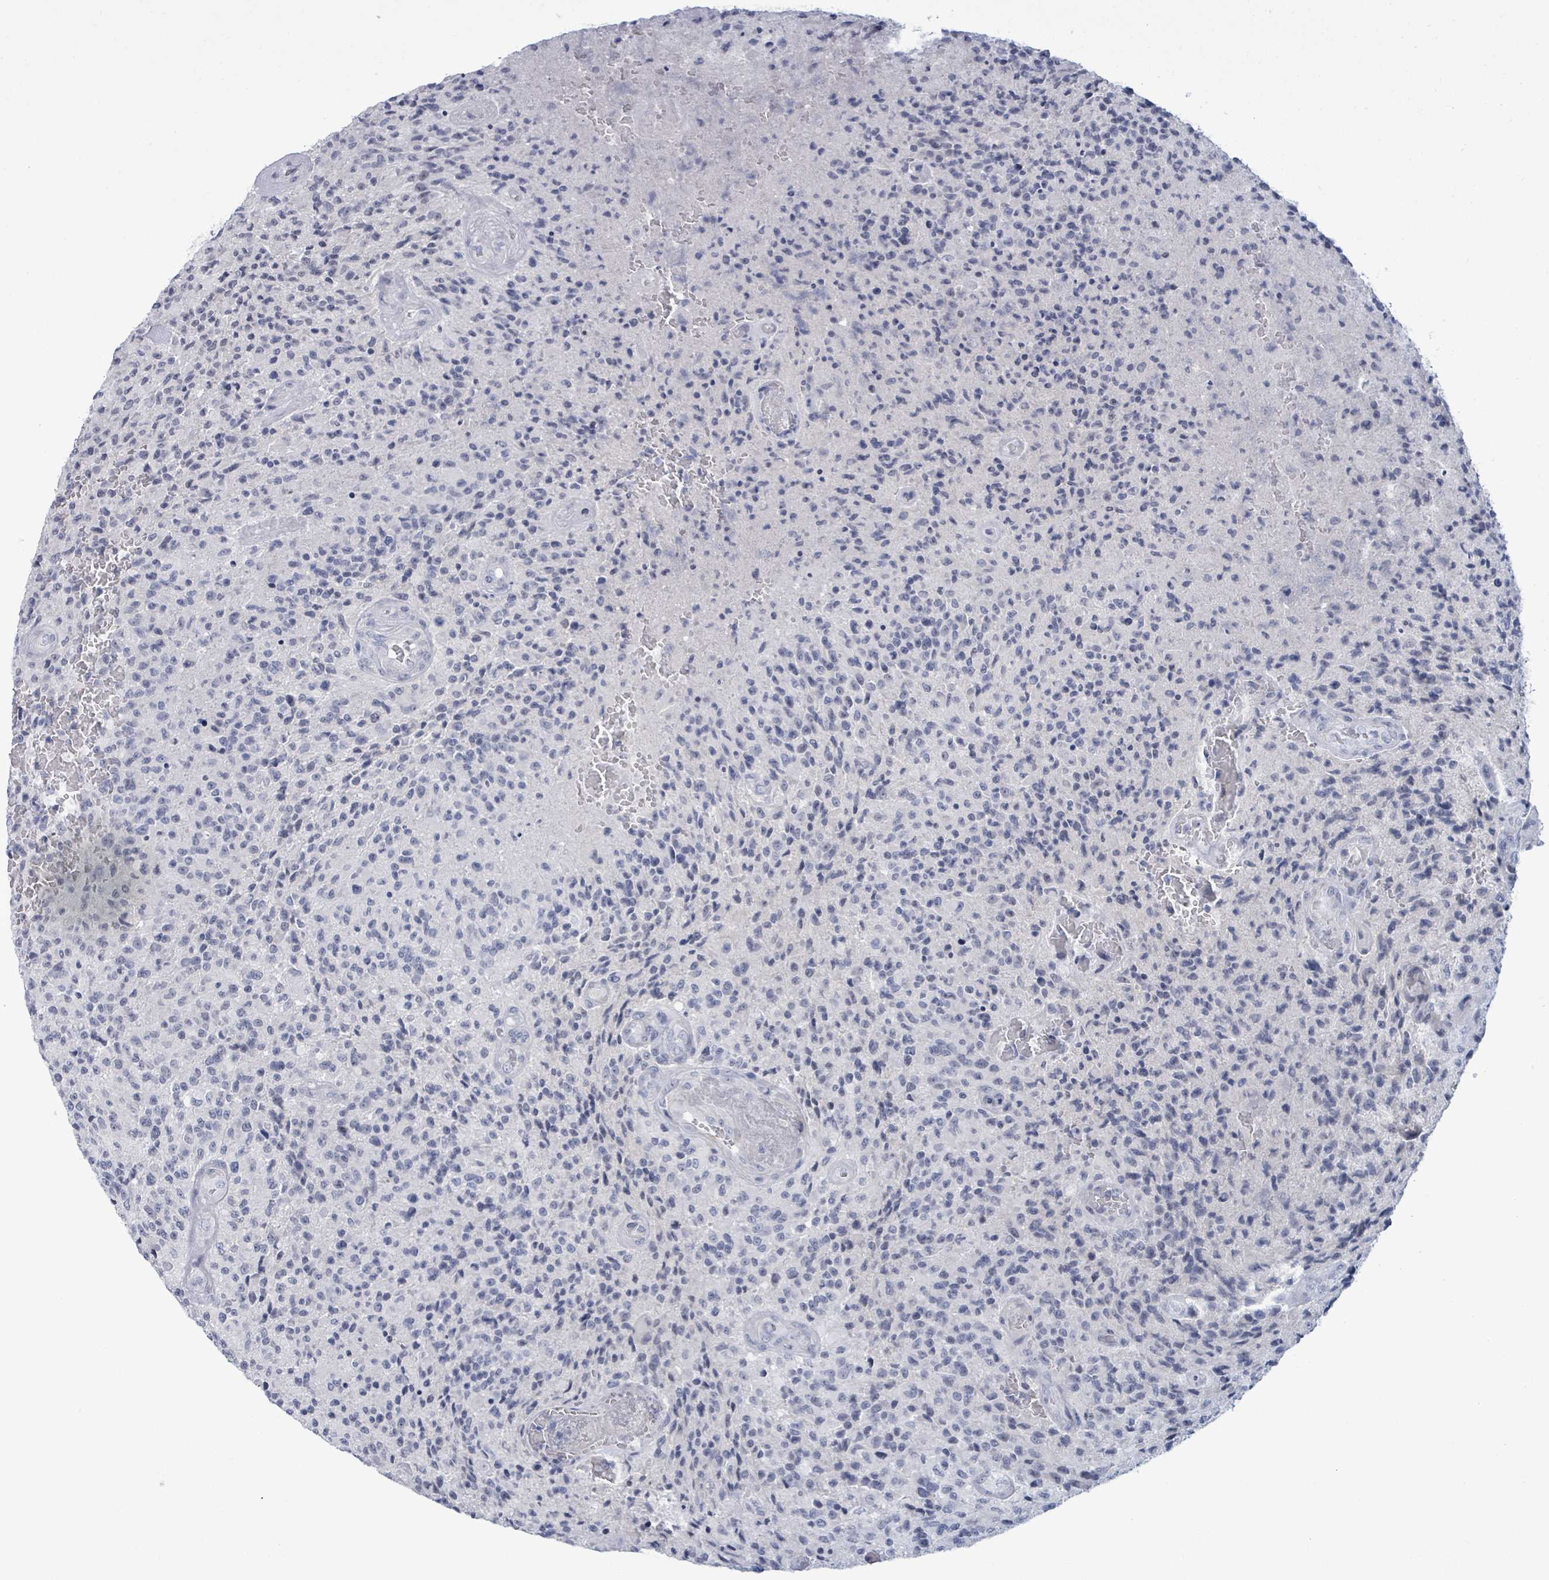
{"staining": {"intensity": "negative", "quantity": "none", "location": "none"}, "tissue": "glioma", "cell_type": "Tumor cells", "image_type": "cancer", "snomed": [{"axis": "morphology", "description": "Normal tissue, NOS"}, {"axis": "morphology", "description": "Glioma, malignant, High grade"}, {"axis": "topography", "description": "Cerebral cortex"}], "caption": "IHC of glioma exhibits no expression in tumor cells.", "gene": "ZNF771", "patient": {"sex": "male", "age": 56}}